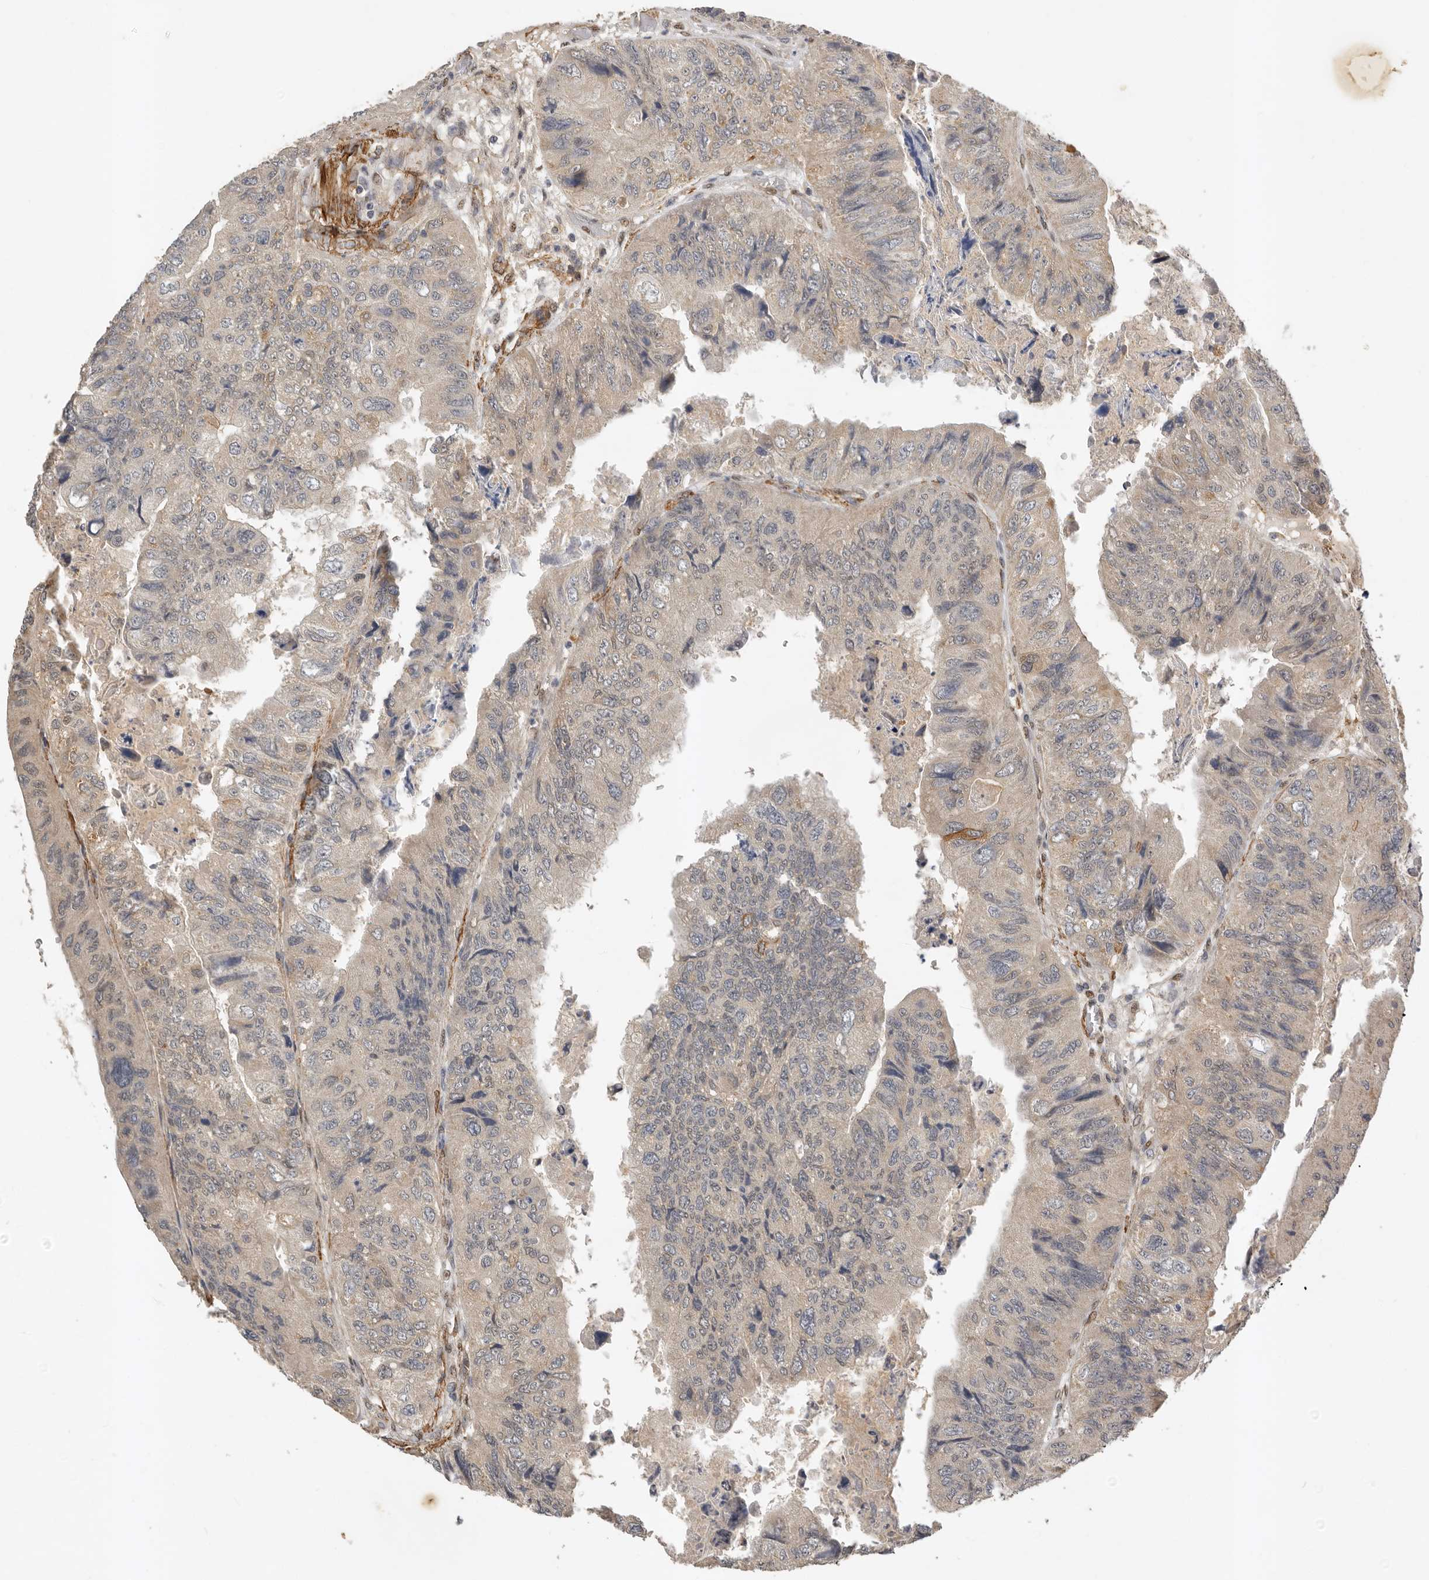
{"staining": {"intensity": "moderate", "quantity": "25%-75%", "location": "cytoplasmic/membranous"}, "tissue": "colorectal cancer", "cell_type": "Tumor cells", "image_type": "cancer", "snomed": [{"axis": "morphology", "description": "Adenocarcinoma, NOS"}, {"axis": "topography", "description": "Rectum"}], "caption": "This micrograph displays immunohistochemistry staining of human colorectal cancer (adenocarcinoma), with medium moderate cytoplasmic/membranous expression in approximately 25%-75% of tumor cells.", "gene": "RNF157", "patient": {"sex": "male", "age": 63}}